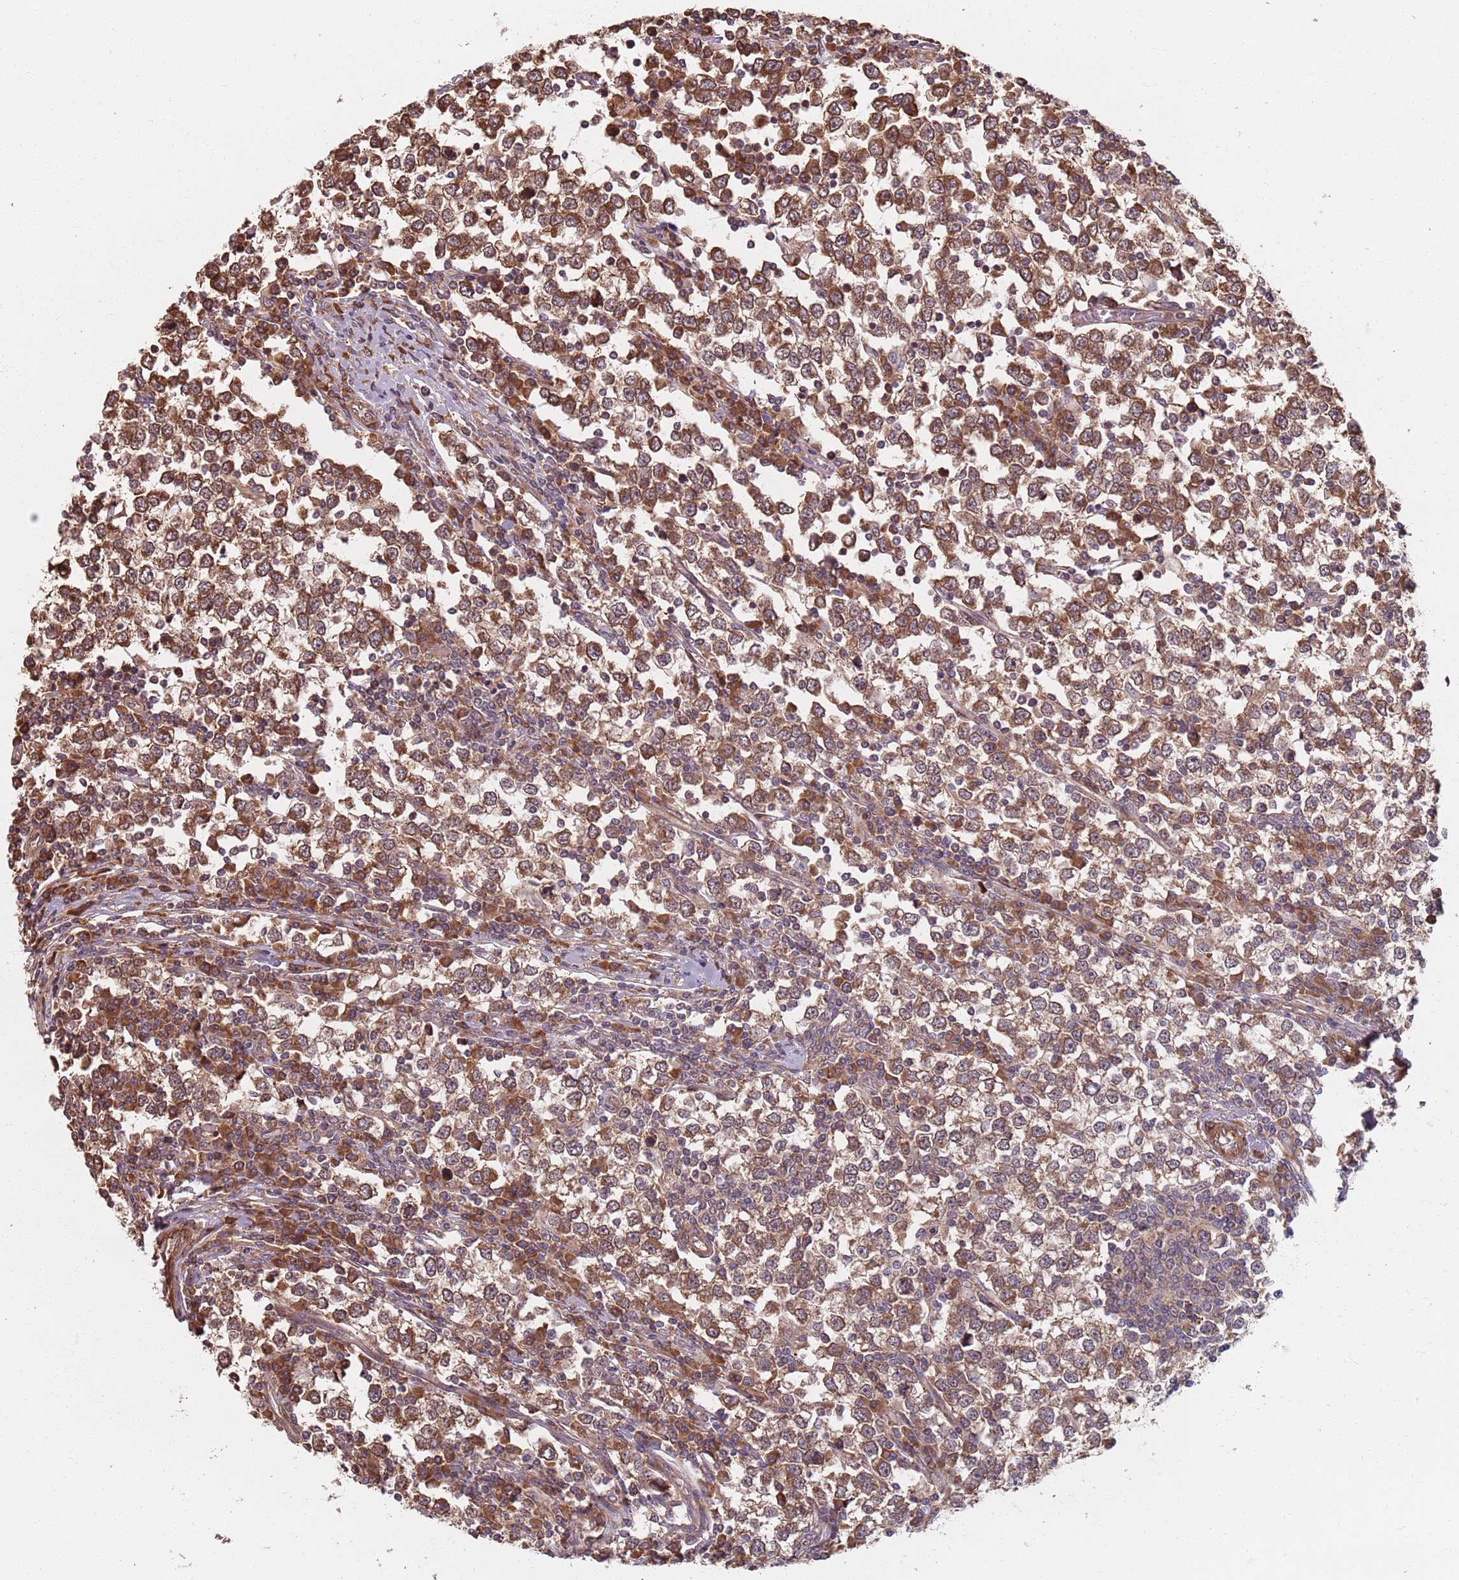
{"staining": {"intensity": "moderate", "quantity": ">75%", "location": "cytoplasmic/membranous"}, "tissue": "testis cancer", "cell_type": "Tumor cells", "image_type": "cancer", "snomed": [{"axis": "morphology", "description": "Seminoma, NOS"}, {"axis": "topography", "description": "Testis"}], "caption": "Immunohistochemical staining of testis cancer demonstrates moderate cytoplasmic/membranous protein expression in about >75% of tumor cells.", "gene": "NOTCH3", "patient": {"sex": "male", "age": 65}}